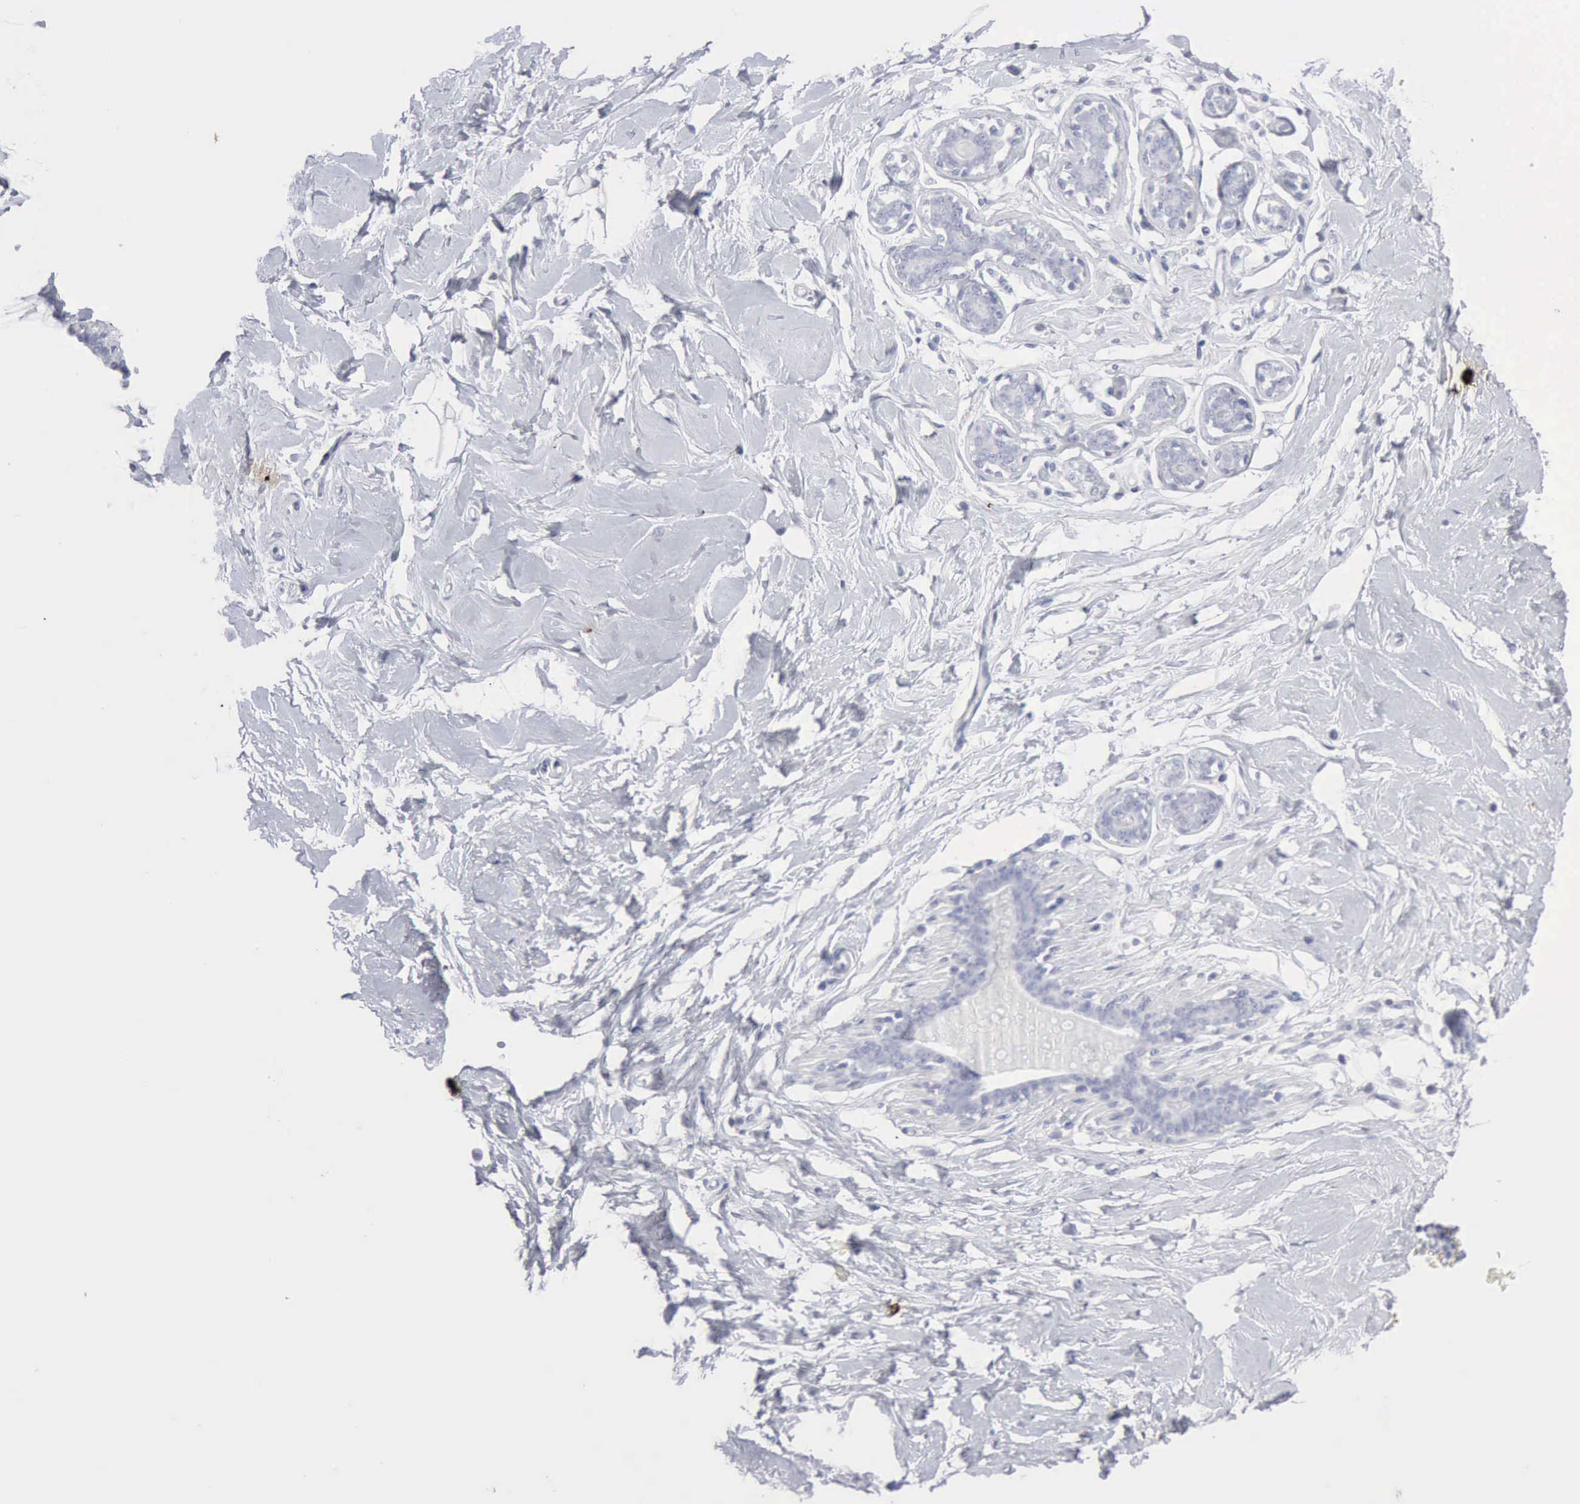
{"staining": {"intensity": "negative", "quantity": "none", "location": "none"}, "tissue": "breast", "cell_type": "Adipocytes", "image_type": "normal", "snomed": [{"axis": "morphology", "description": "Normal tissue, NOS"}, {"axis": "topography", "description": "Breast"}], "caption": "This is an immunohistochemistry (IHC) histopathology image of unremarkable human breast. There is no expression in adipocytes.", "gene": "CMA1", "patient": {"sex": "female", "age": 23}}